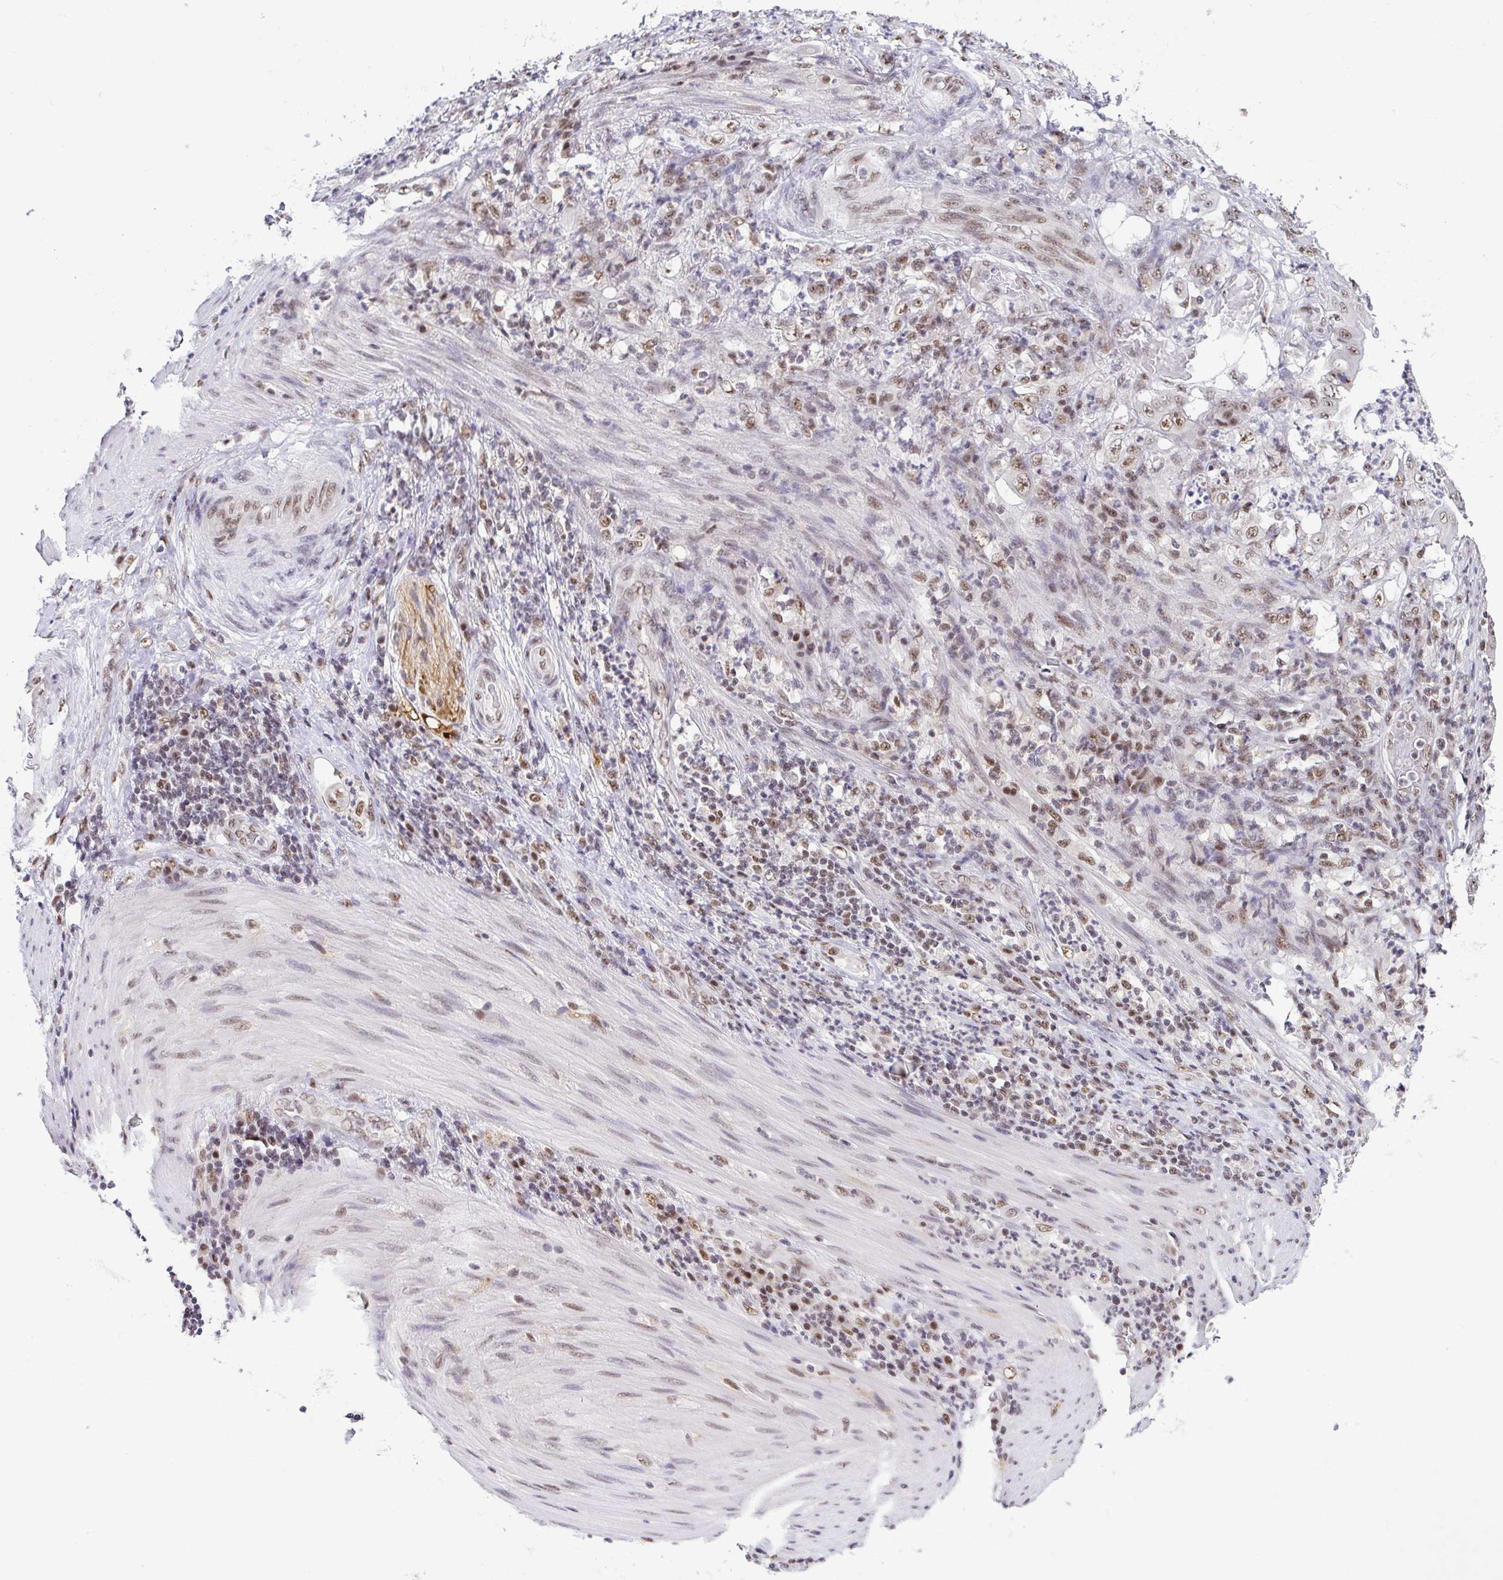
{"staining": {"intensity": "moderate", "quantity": ">75%", "location": "nuclear"}, "tissue": "stomach cancer", "cell_type": "Tumor cells", "image_type": "cancer", "snomed": [{"axis": "morphology", "description": "Adenocarcinoma, NOS"}, {"axis": "topography", "description": "Stomach"}], "caption": "An immunohistochemistry (IHC) micrograph of tumor tissue is shown. Protein staining in brown shows moderate nuclear positivity in stomach cancer (adenocarcinoma) within tumor cells.", "gene": "PTPN2", "patient": {"sex": "female", "age": 73}}